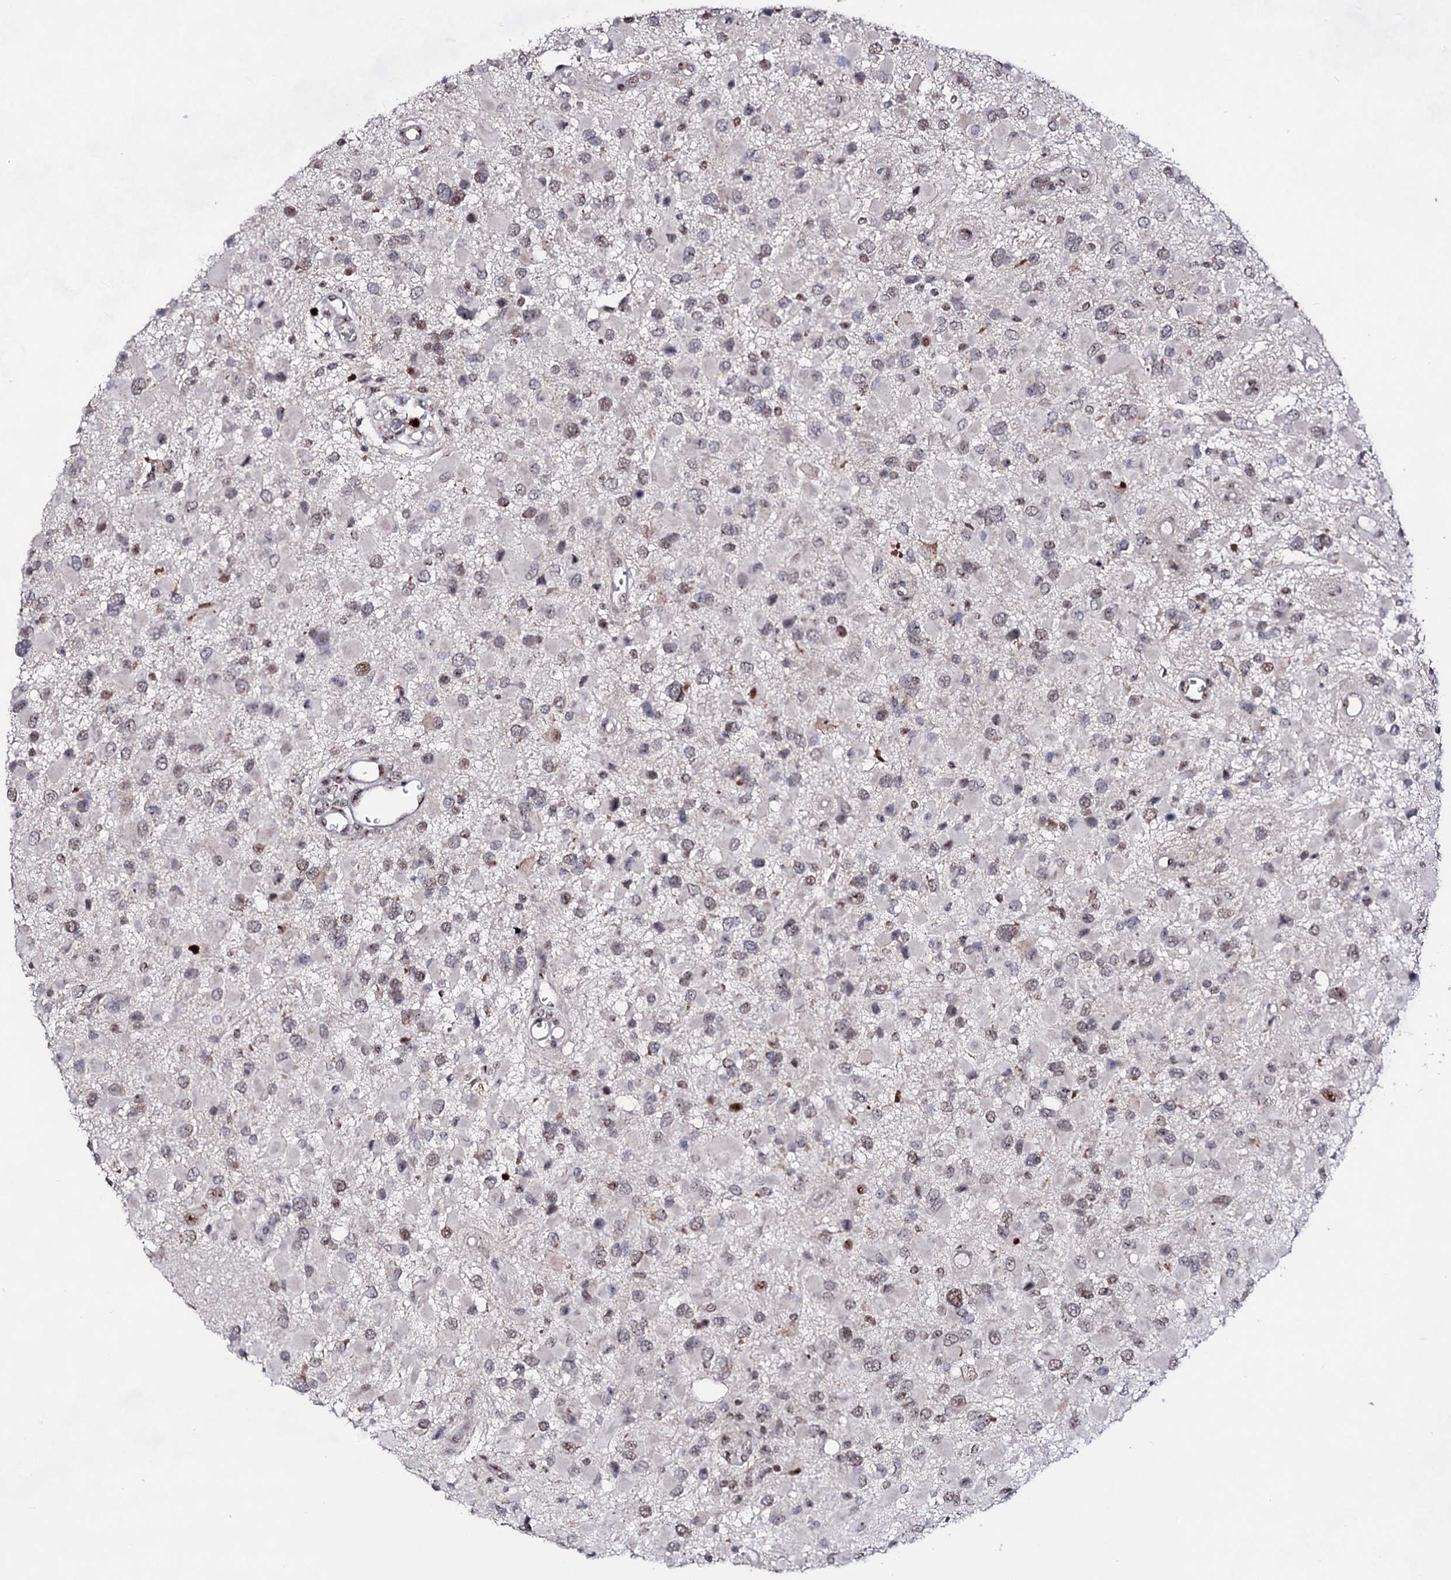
{"staining": {"intensity": "moderate", "quantity": "25%-75%", "location": "nuclear"}, "tissue": "glioma", "cell_type": "Tumor cells", "image_type": "cancer", "snomed": [{"axis": "morphology", "description": "Glioma, malignant, High grade"}, {"axis": "topography", "description": "Brain"}], "caption": "Approximately 25%-75% of tumor cells in malignant glioma (high-grade) reveal moderate nuclear protein positivity as visualized by brown immunohistochemical staining.", "gene": "EXOSC10", "patient": {"sex": "male", "age": 53}}